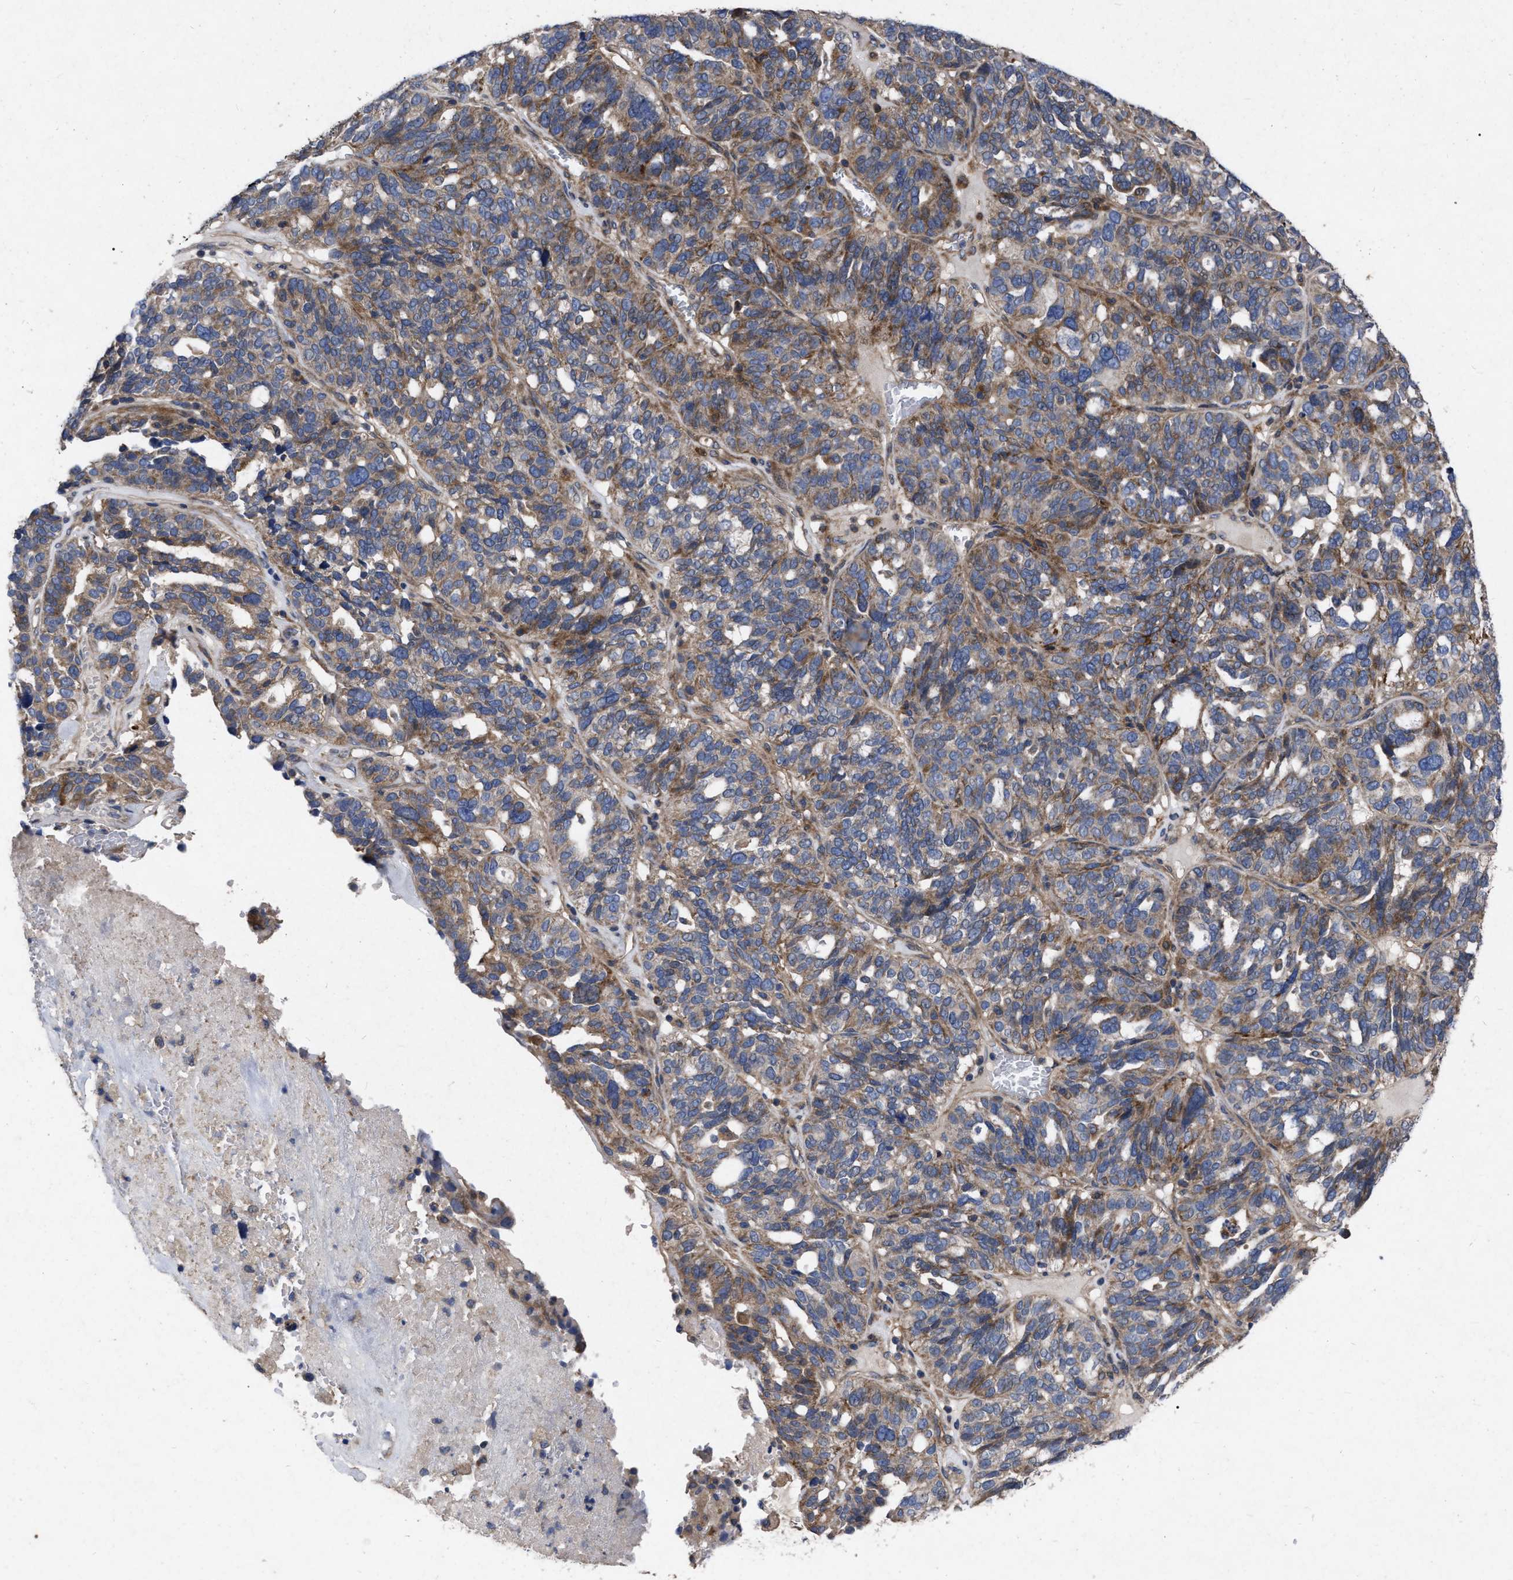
{"staining": {"intensity": "moderate", "quantity": ">75%", "location": "cytoplasmic/membranous"}, "tissue": "ovarian cancer", "cell_type": "Tumor cells", "image_type": "cancer", "snomed": [{"axis": "morphology", "description": "Cystadenocarcinoma, serous, NOS"}, {"axis": "topography", "description": "Ovary"}], "caption": "The histopathology image shows staining of ovarian cancer (serous cystadenocarcinoma), revealing moderate cytoplasmic/membranous protein expression (brown color) within tumor cells.", "gene": "CDKN2C", "patient": {"sex": "female", "age": 59}}